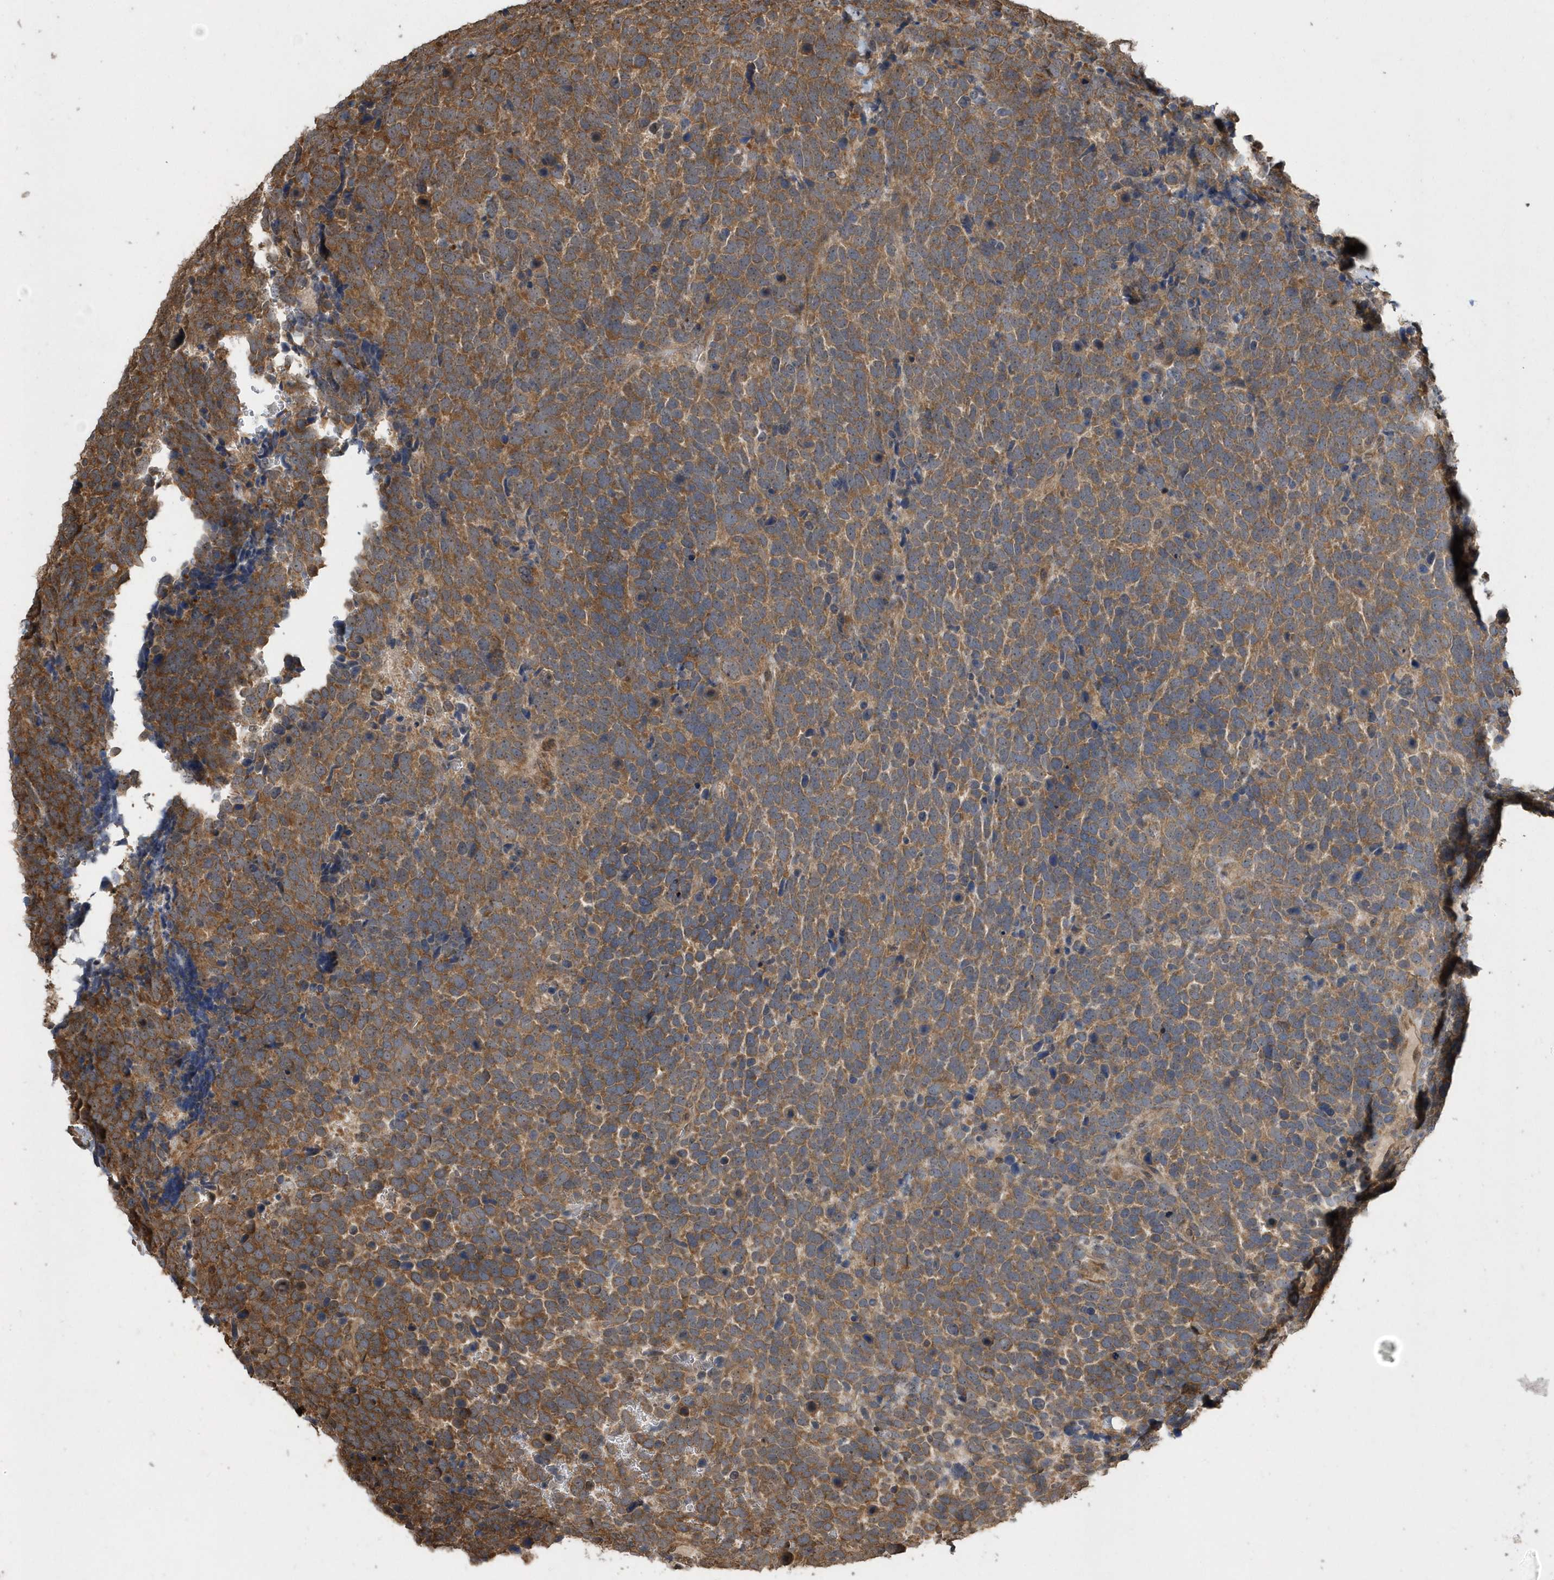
{"staining": {"intensity": "moderate", "quantity": ">75%", "location": "cytoplasmic/membranous"}, "tissue": "urothelial cancer", "cell_type": "Tumor cells", "image_type": "cancer", "snomed": [{"axis": "morphology", "description": "Urothelial carcinoma, High grade"}, {"axis": "topography", "description": "Urinary bladder"}], "caption": "The immunohistochemical stain labels moderate cytoplasmic/membranous staining in tumor cells of urothelial carcinoma (high-grade) tissue.", "gene": "WASHC5", "patient": {"sex": "female", "age": 82}}